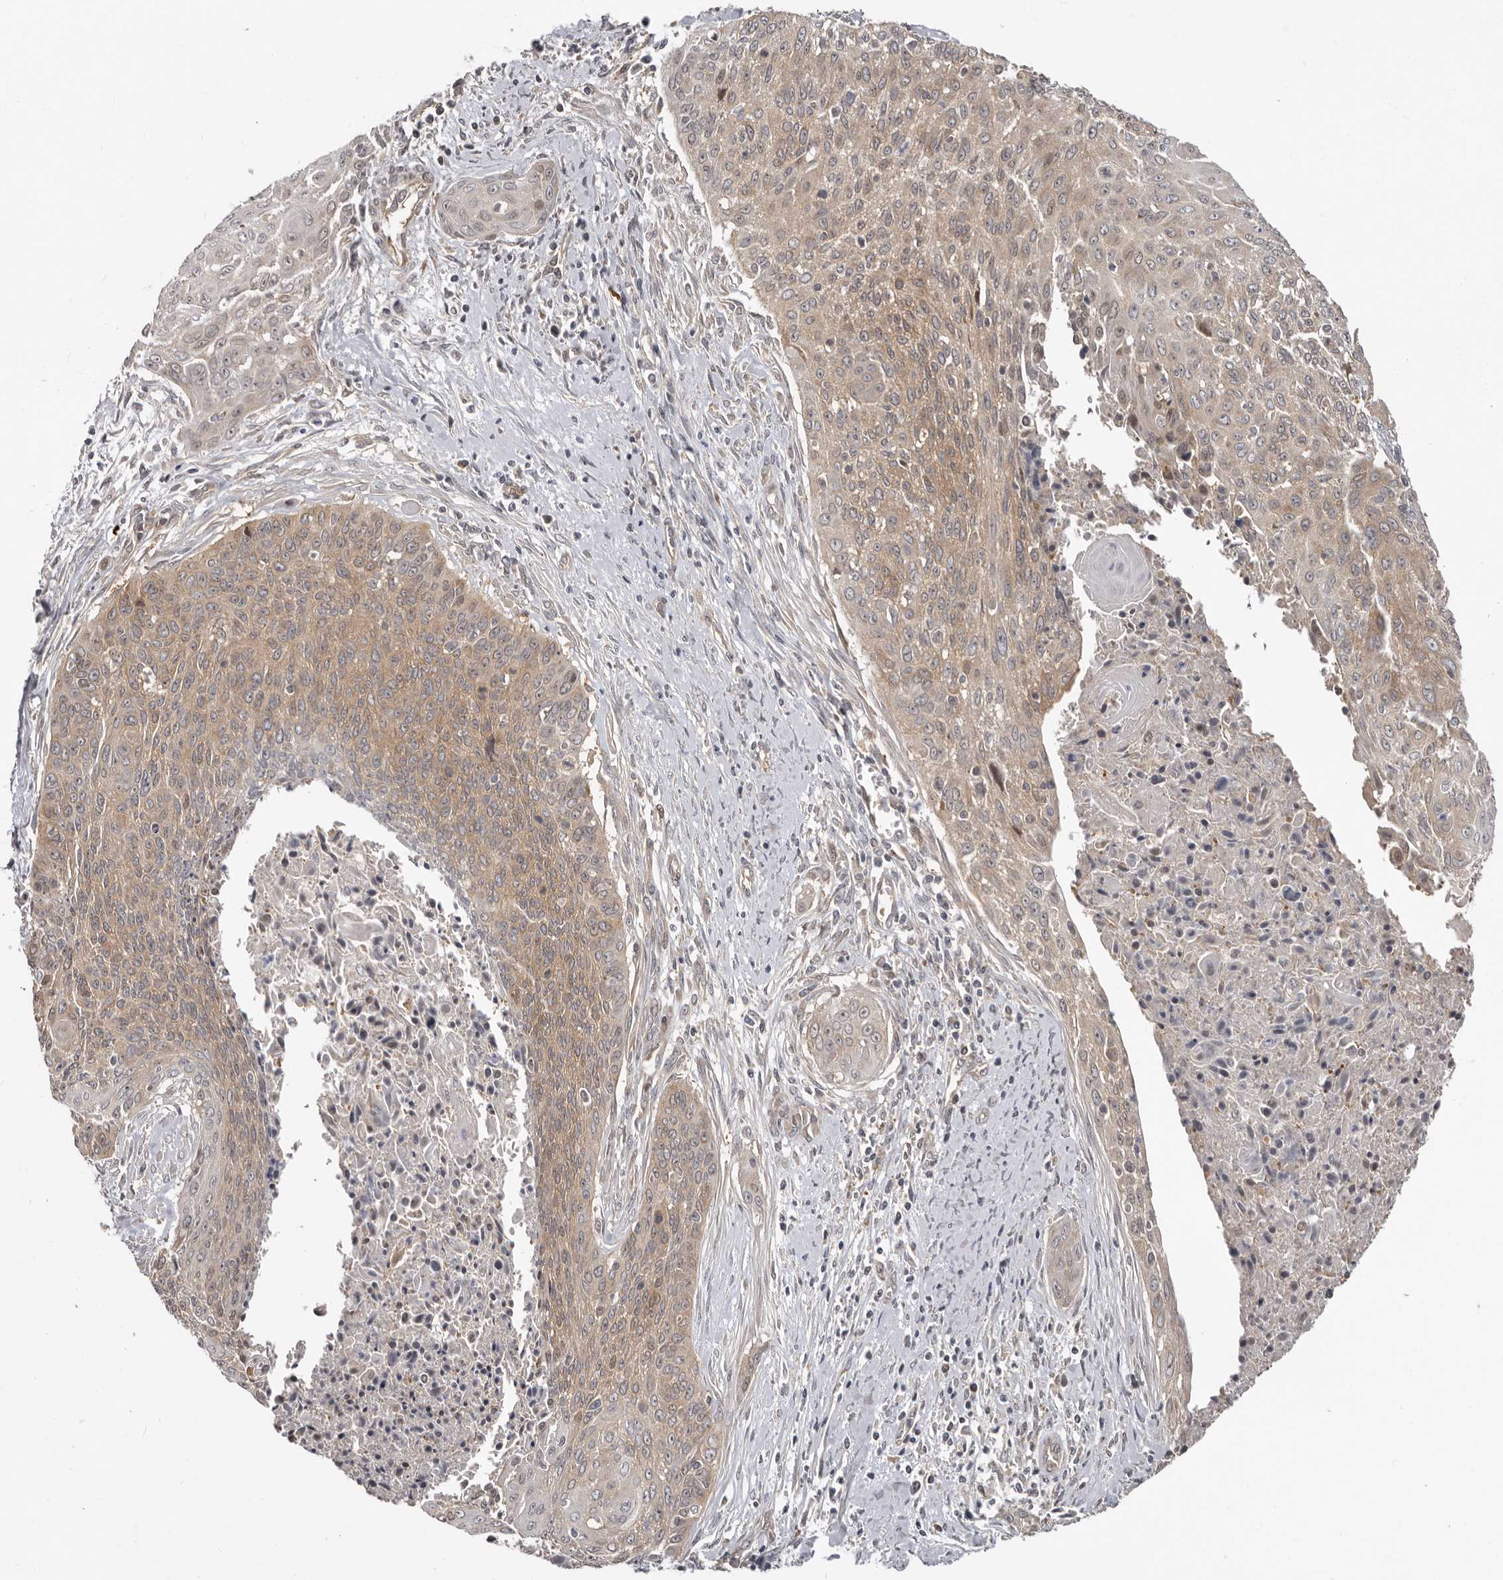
{"staining": {"intensity": "moderate", "quantity": ">75%", "location": "cytoplasmic/membranous"}, "tissue": "cervical cancer", "cell_type": "Tumor cells", "image_type": "cancer", "snomed": [{"axis": "morphology", "description": "Squamous cell carcinoma, NOS"}, {"axis": "topography", "description": "Cervix"}], "caption": "A brown stain shows moderate cytoplasmic/membranous positivity of a protein in cervical cancer (squamous cell carcinoma) tumor cells.", "gene": "BAD", "patient": {"sex": "female", "age": 55}}